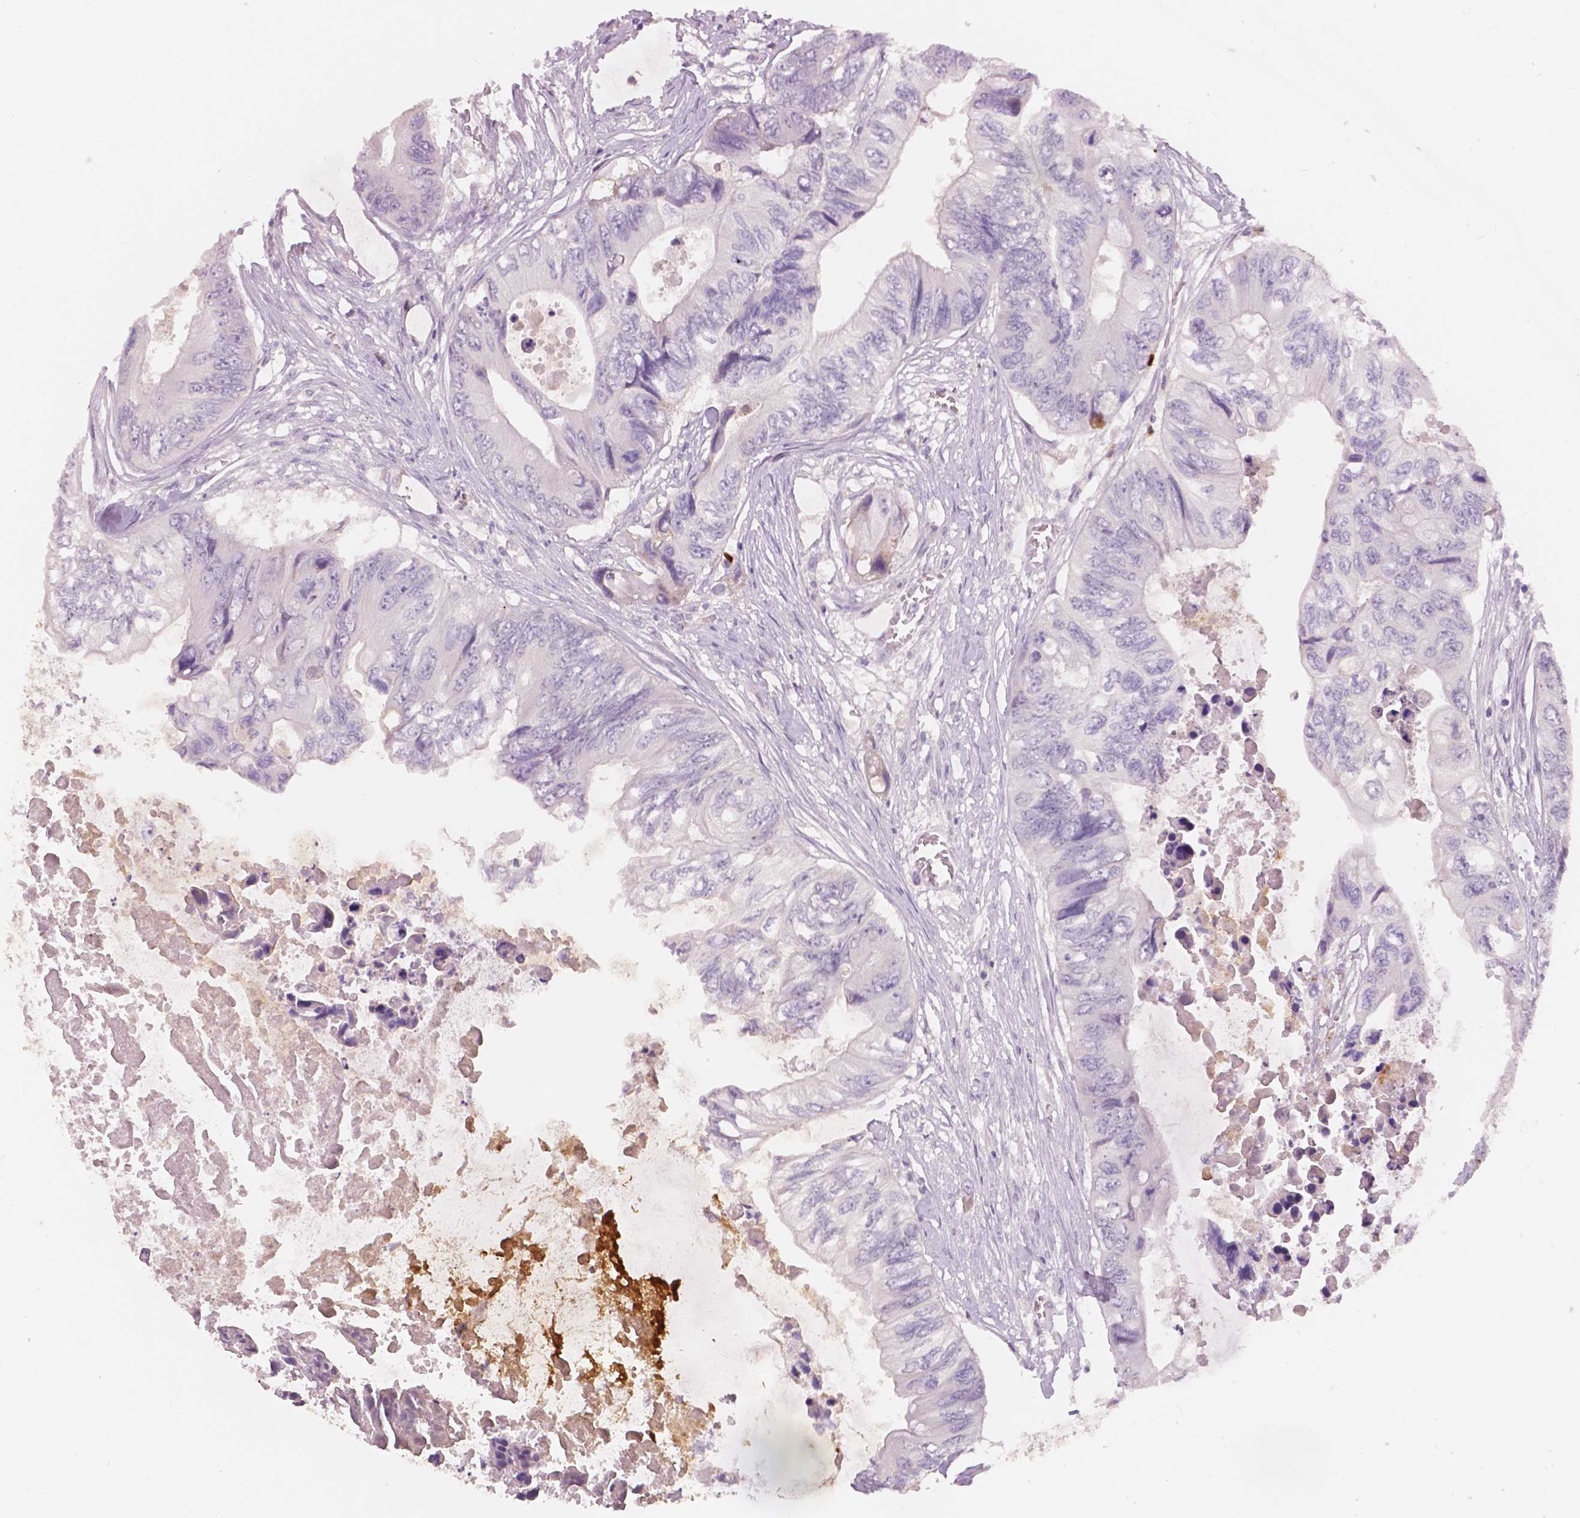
{"staining": {"intensity": "negative", "quantity": "none", "location": "none"}, "tissue": "colorectal cancer", "cell_type": "Tumor cells", "image_type": "cancer", "snomed": [{"axis": "morphology", "description": "Adenocarcinoma, NOS"}, {"axis": "topography", "description": "Rectum"}], "caption": "High magnification brightfield microscopy of colorectal cancer stained with DAB (3,3'-diaminobenzidine) (brown) and counterstained with hematoxylin (blue): tumor cells show no significant staining. (Brightfield microscopy of DAB immunohistochemistry at high magnification).", "gene": "APOA4", "patient": {"sex": "male", "age": 63}}